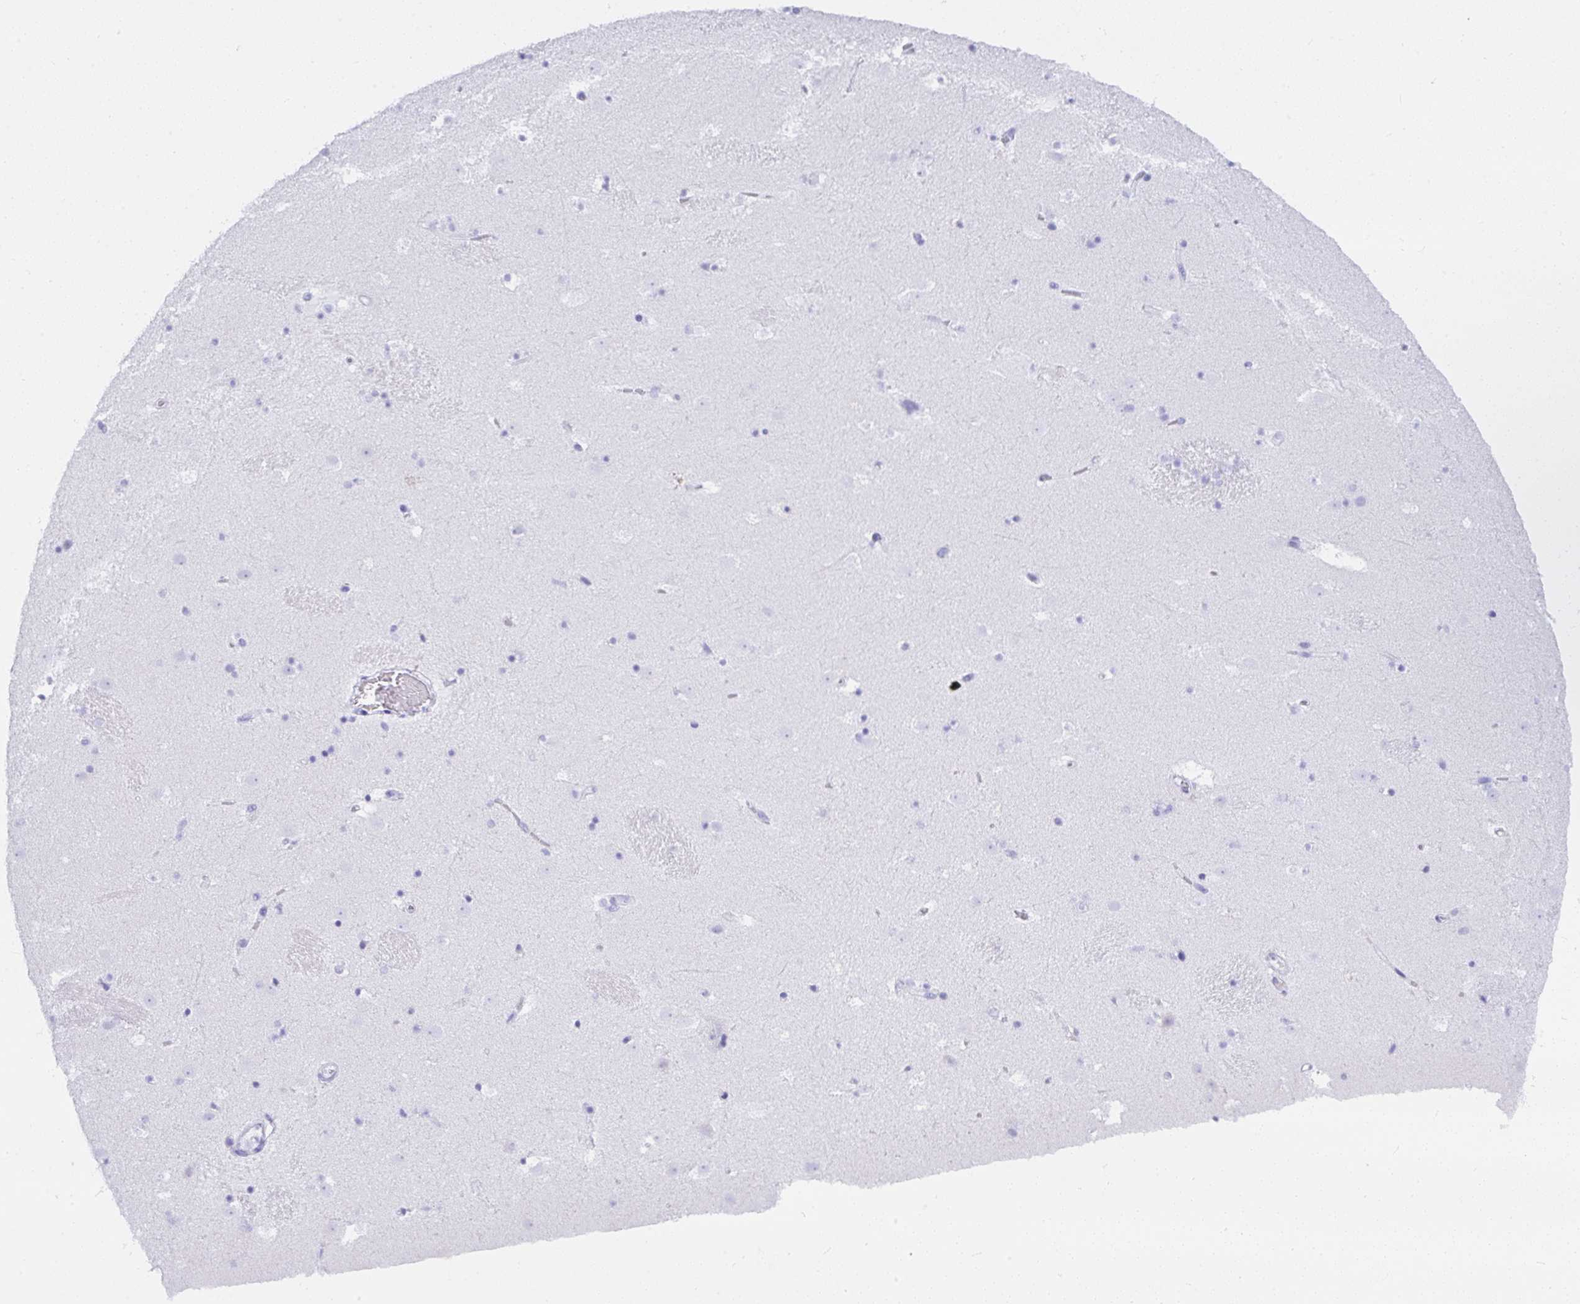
{"staining": {"intensity": "negative", "quantity": "none", "location": "none"}, "tissue": "caudate", "cell_type": "Glial cells", "image_type": "normal", "snomed": [{"axis": "morphology", "description": "Normal tissue, NOS"}, {"axis": "topography", "description": "Lateral ventricle wall"}], "caption": "High magnification brightfield microscopy of unremarkable caudate stained with DAB (brown) and counterstained with hematoxylin (blue): glial cells show no significant expression.", "gene": "SEL1L2", "patient": {"sex": "male", "age": 37}}